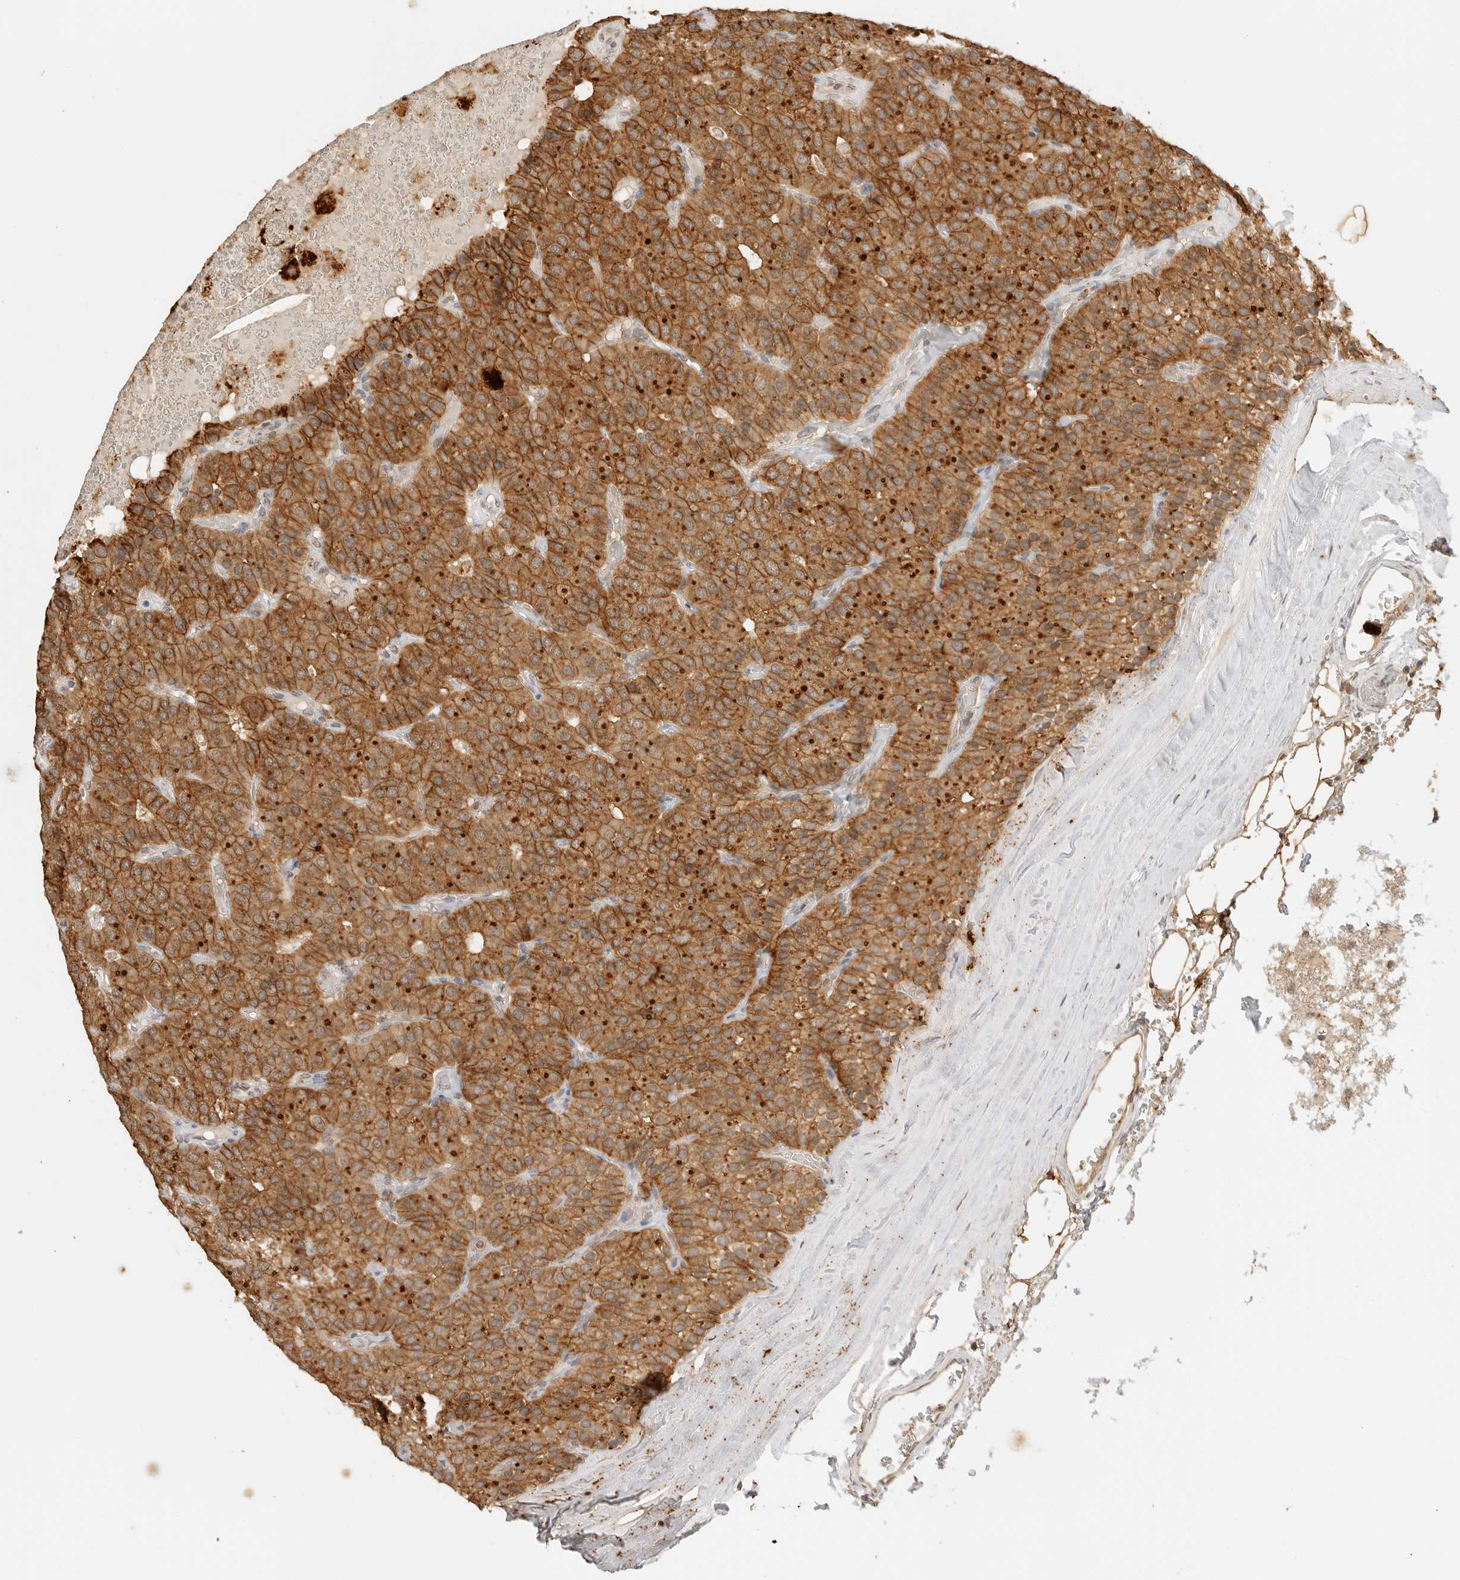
{"staining": {"intensity": "strong", "quantity": ">75%", "location": "cytoplasmic/membranous"}, "tissue": "parathyroid gland", "cell_type": "Glandular cells", "image_type": "normal", "snomed": [{"axis": "morphology", "description": "Normal tissue, NOS"}, {"axis": "morphology", "description": "Adenoma, NOS"}, {"axis": "topography", "description": "Parathyroid gland"}], "caption": "Protein staining of benign parathyroid gland reveals strong cytoplasmic/membranous expression in about >75% of glandular cells. (IHC, brightfield microscopy, high magnification).", "gene": "EPHA1", "patient": {"sex": "female", "age": 86}}